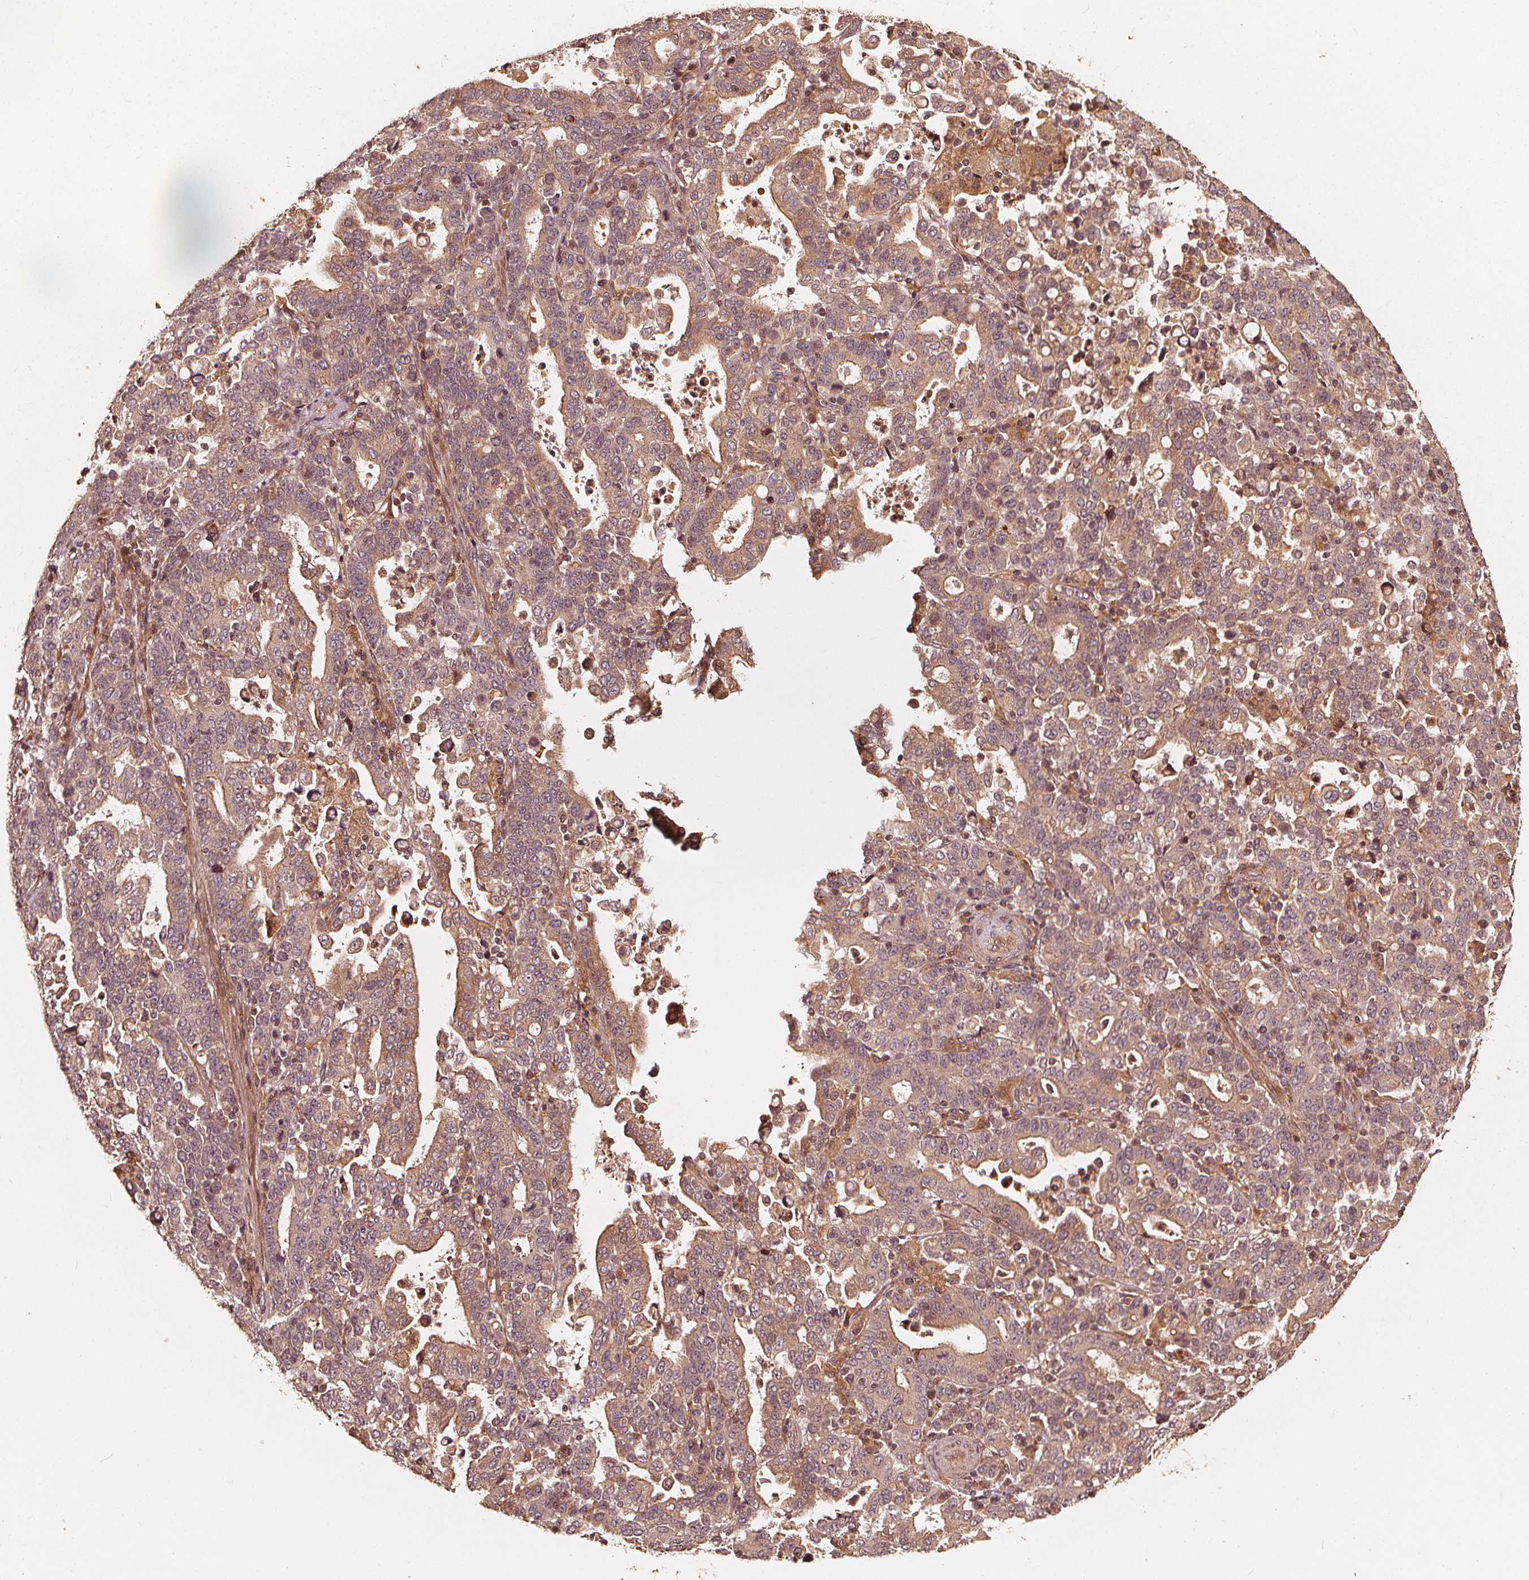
{"staining": {"intensity": "weak", "quantity": ">75%", "location": "cytoplasmic/membranous"}, "tissue": "stomach cancer", "cell_type": "Tumor cells", "image_type": "cancer", "snomed": [{"axis": "morphology", "description": "Adenocarcinoma, NOS"}, {"axis": "topography", "description": "Stomach"}], "caption": "Immunohistochemistry histopathology image of neoplastic tissue: human adenocarcinoma (stomach) stained using immunohistochemistry displays low levels of weak protein expression localized specifically in the cytoplasmic/membranous of tumor cells, appearing as a cytoplasmic/membranous brown color.", "gene": "NPC1", "patient": {"sex": "male", "age": 82}}